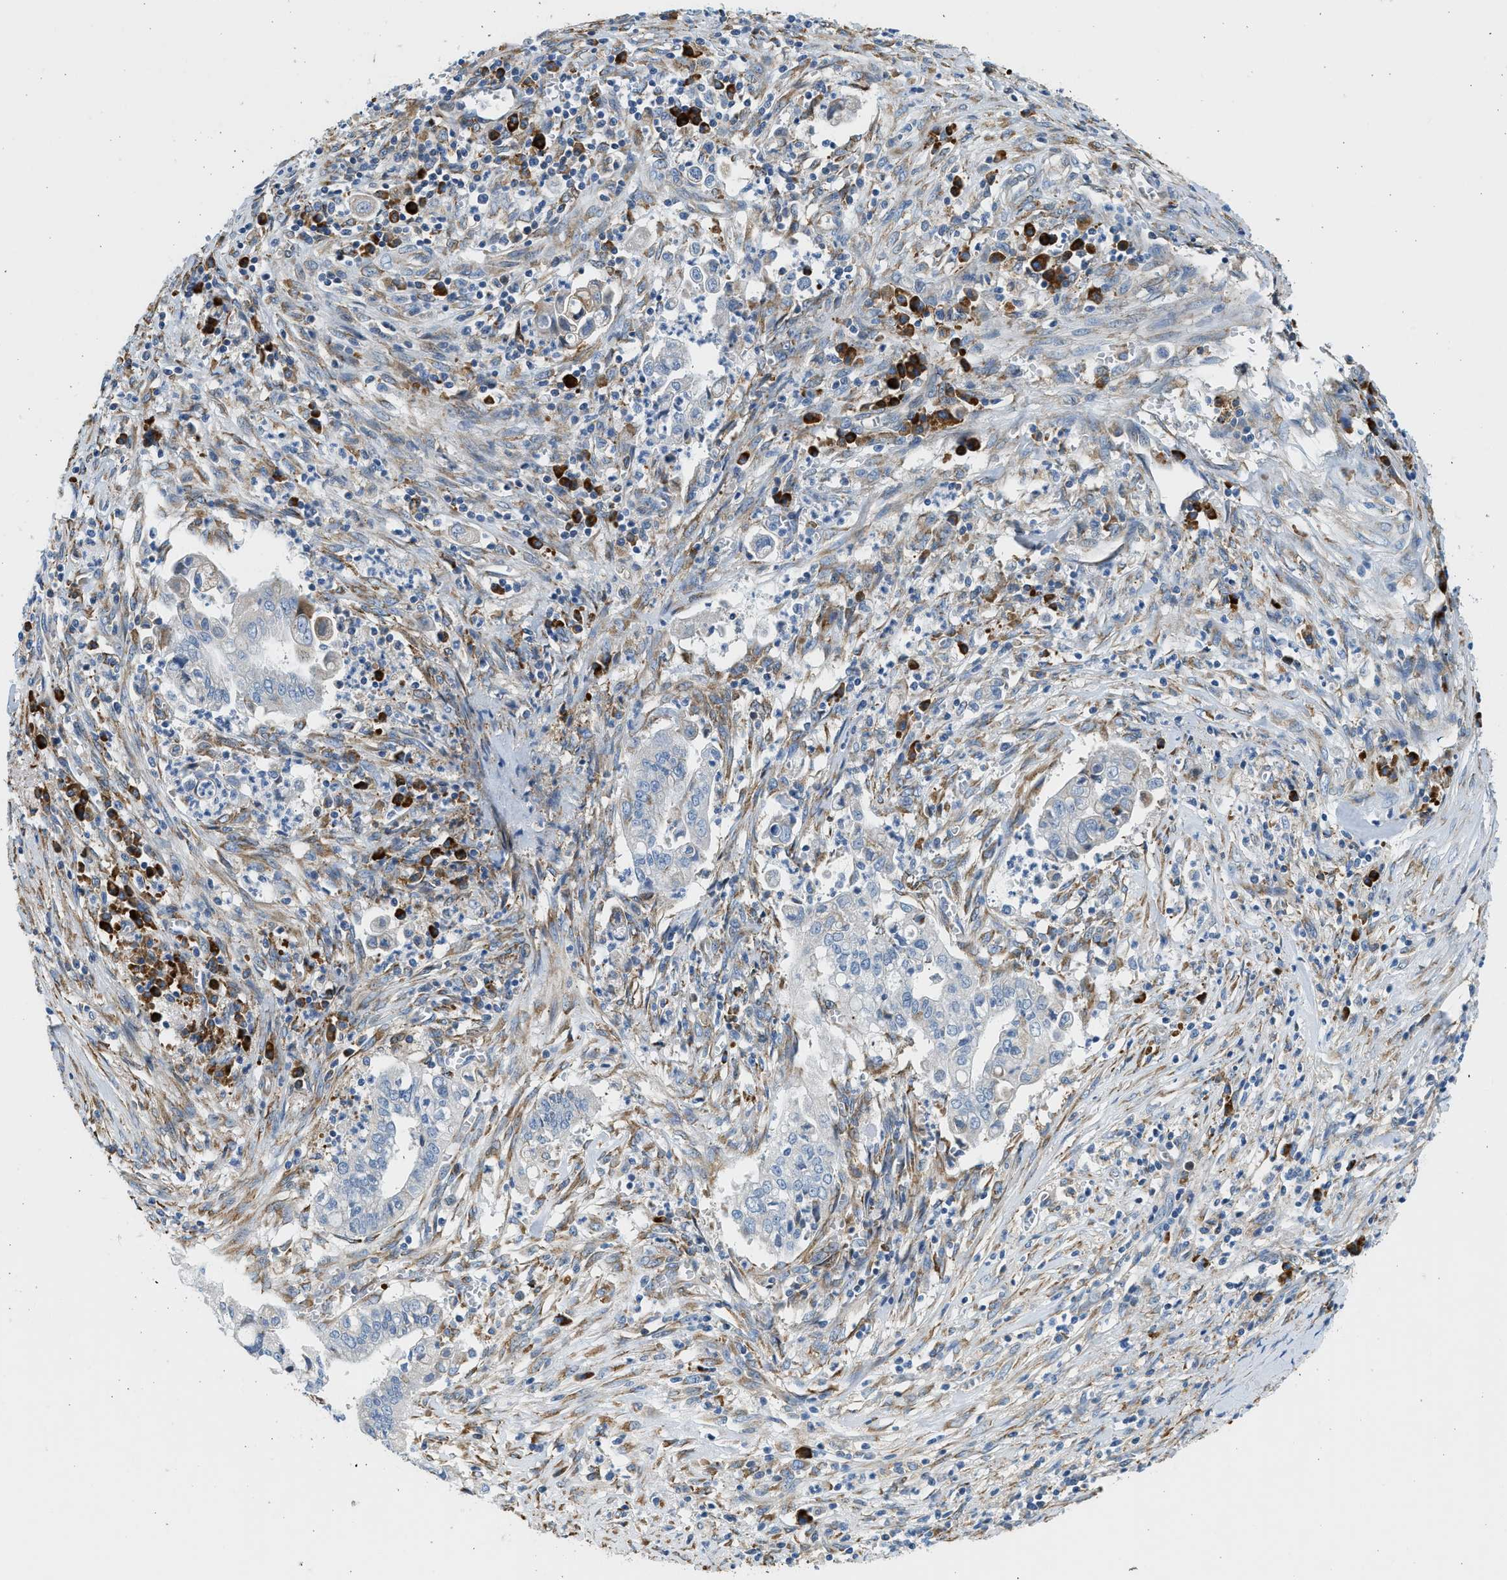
{"staining": {"intensity": "negative", "quantity": "none", "location": "none"}, "tissue": "cervical cancer", "cell_type": "Tumor cells", "image_type": "cancer", "snomed": [{"axis": "morphology", "description": "Adenocarcinoma, NOS"}, {"axis": "topography", "description": "Cervix"}], "caption": "DAB (3,3'-diaminobenzidine) immunohistochemical staining of human cervical adenocarcinoma exhibits no significant expression in tumor cells. (Stains: DAB (3,3'-diaminobenzidine) immunohistochemistry (IHC) with hematoxylin counter stain, Microscopy: brightfield microscopy at high magnification).", "gene": "CNTN6", "patient": {"sex": "female", "age": 44}}